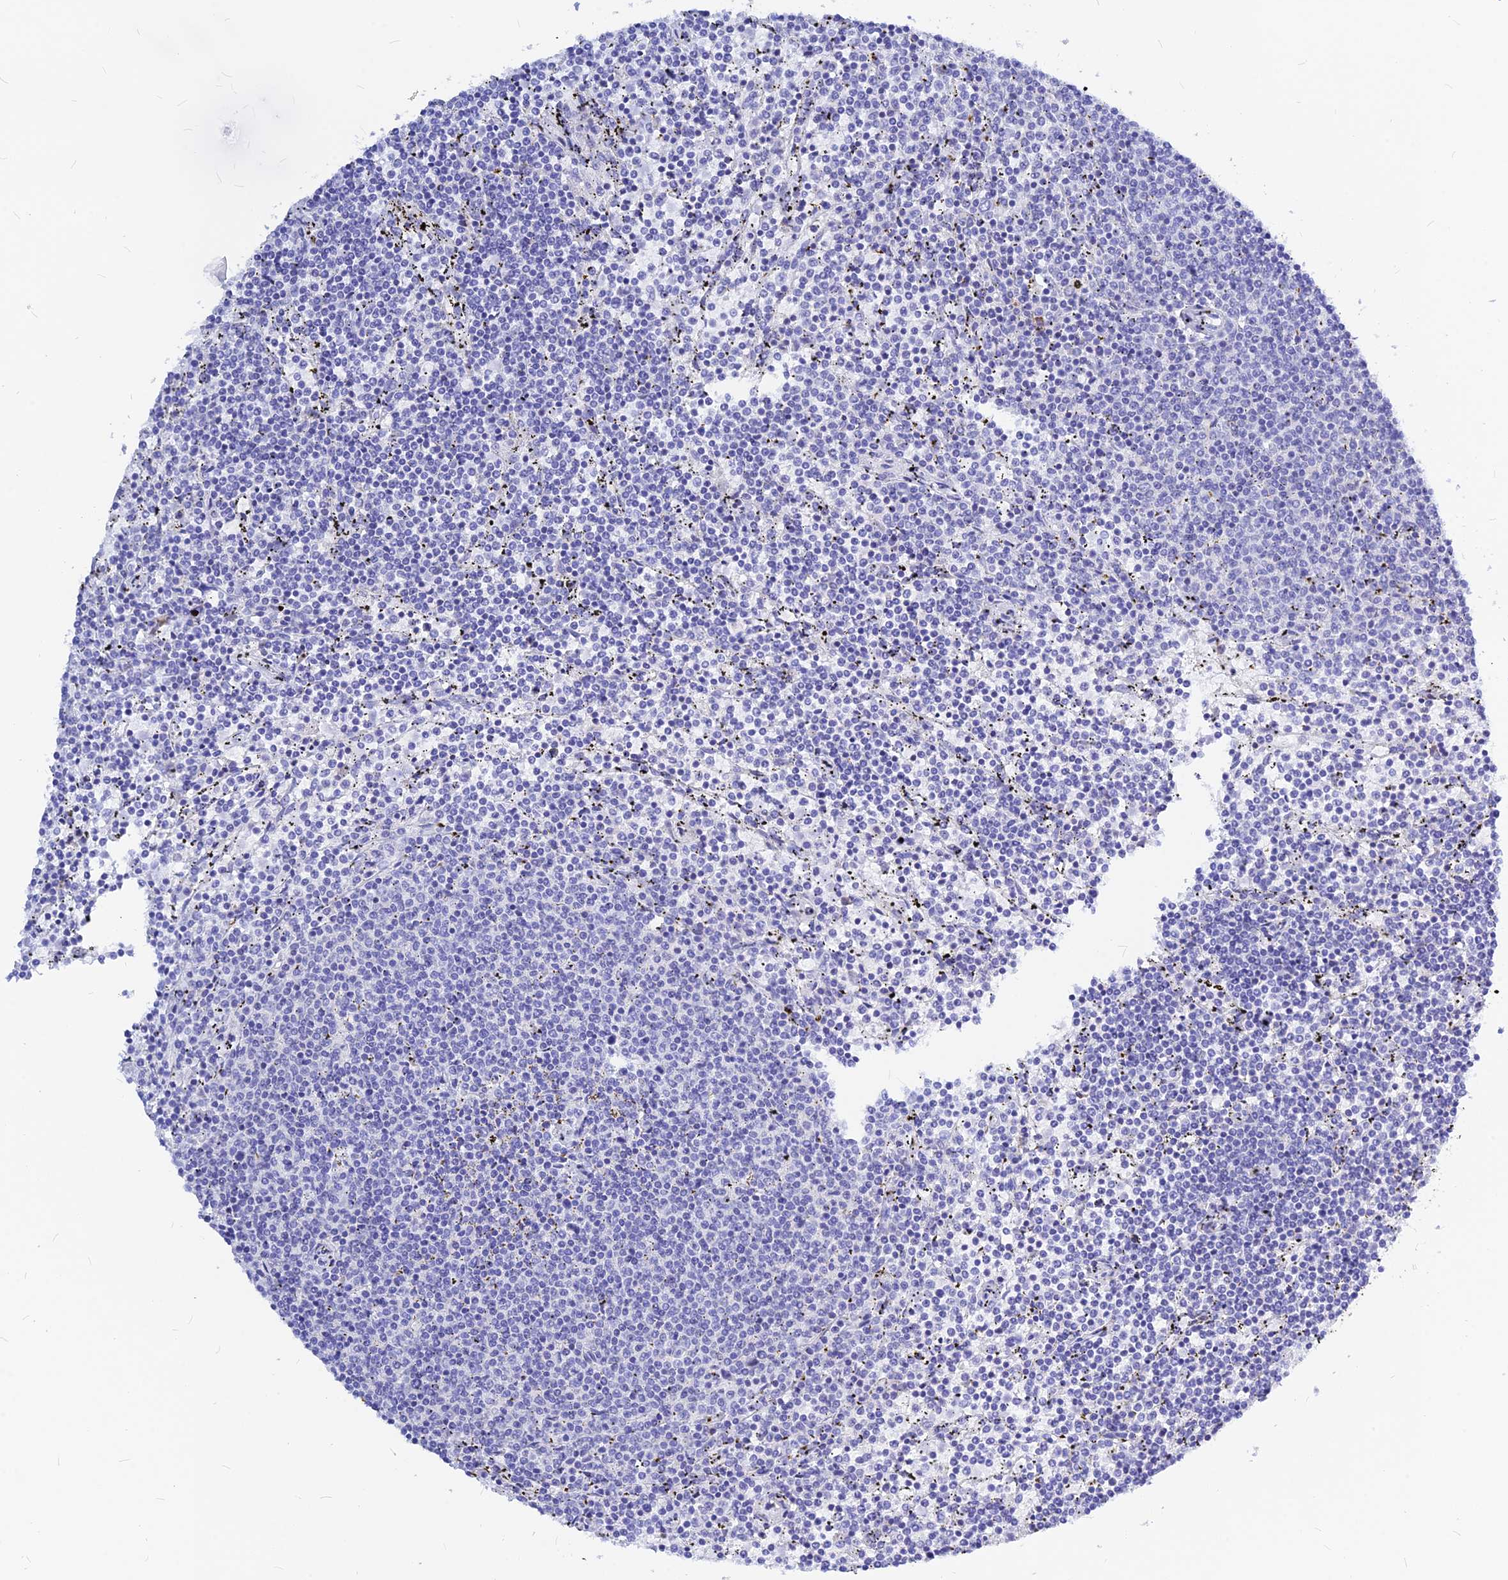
{"staining": {"intensity": "negative", "quantity": "none", "location": "none"}, "tissue": "lymphoma", "cell_type": "Tumor cells", "image_type": "cancer", "snomed": [{"axis": "morphology", "description": "Malignant lymphoma, non-Hodgkin's type, Low grade"}, {"axis": "topography", "description": "Spleen"}], "caption": "The IHC image has no significant positivity in tumor cells of lymphoma tissue.", "gene": "CNOT6", "patient": {"sex": "female", "age": 50}}